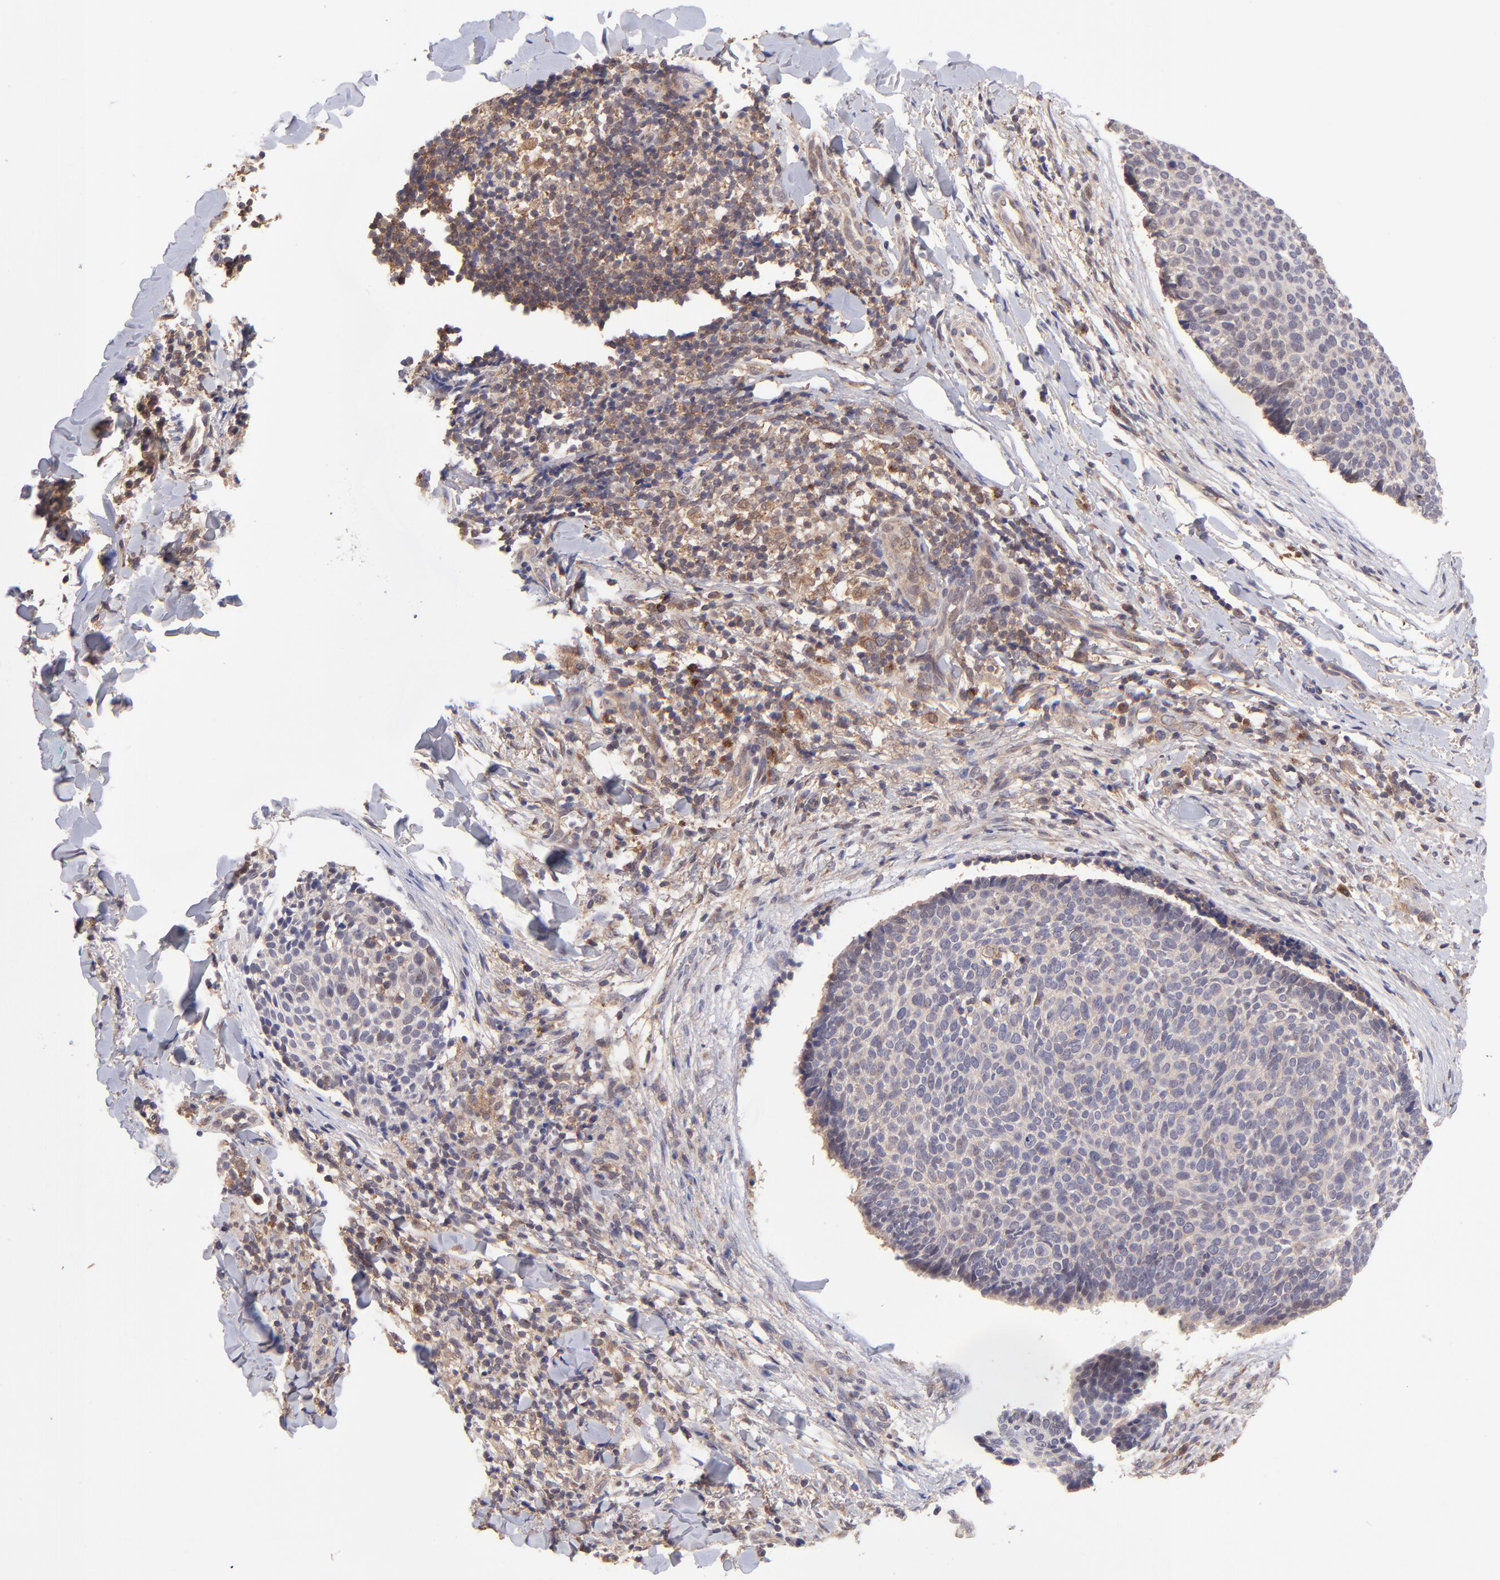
{"staining": {"intensity": "weak", "quantity": ">75%", "location": "cytoplasmic/membranous"}, "tissue": "skin cancer", "cell_type": "Tumor cells", "image_type": "cancer", "snomed": [{"axis": "morphology", "description": "Normal tissue, NOS"}, {"axis": "morphology", "description": "Basal cell carcinoma"}, {"axis": "topography", "description": "Skin"}], "caption": "The photomicrograph reveals staining of skin cancer, revealing weak cytoplasmic/membranous protein staining (brown color) within tumor cells. (DAB = brown stain, brightfield microscopy at high magnification).", "gene": "NSF", "patient": {"sex": "female", "age": 57}}